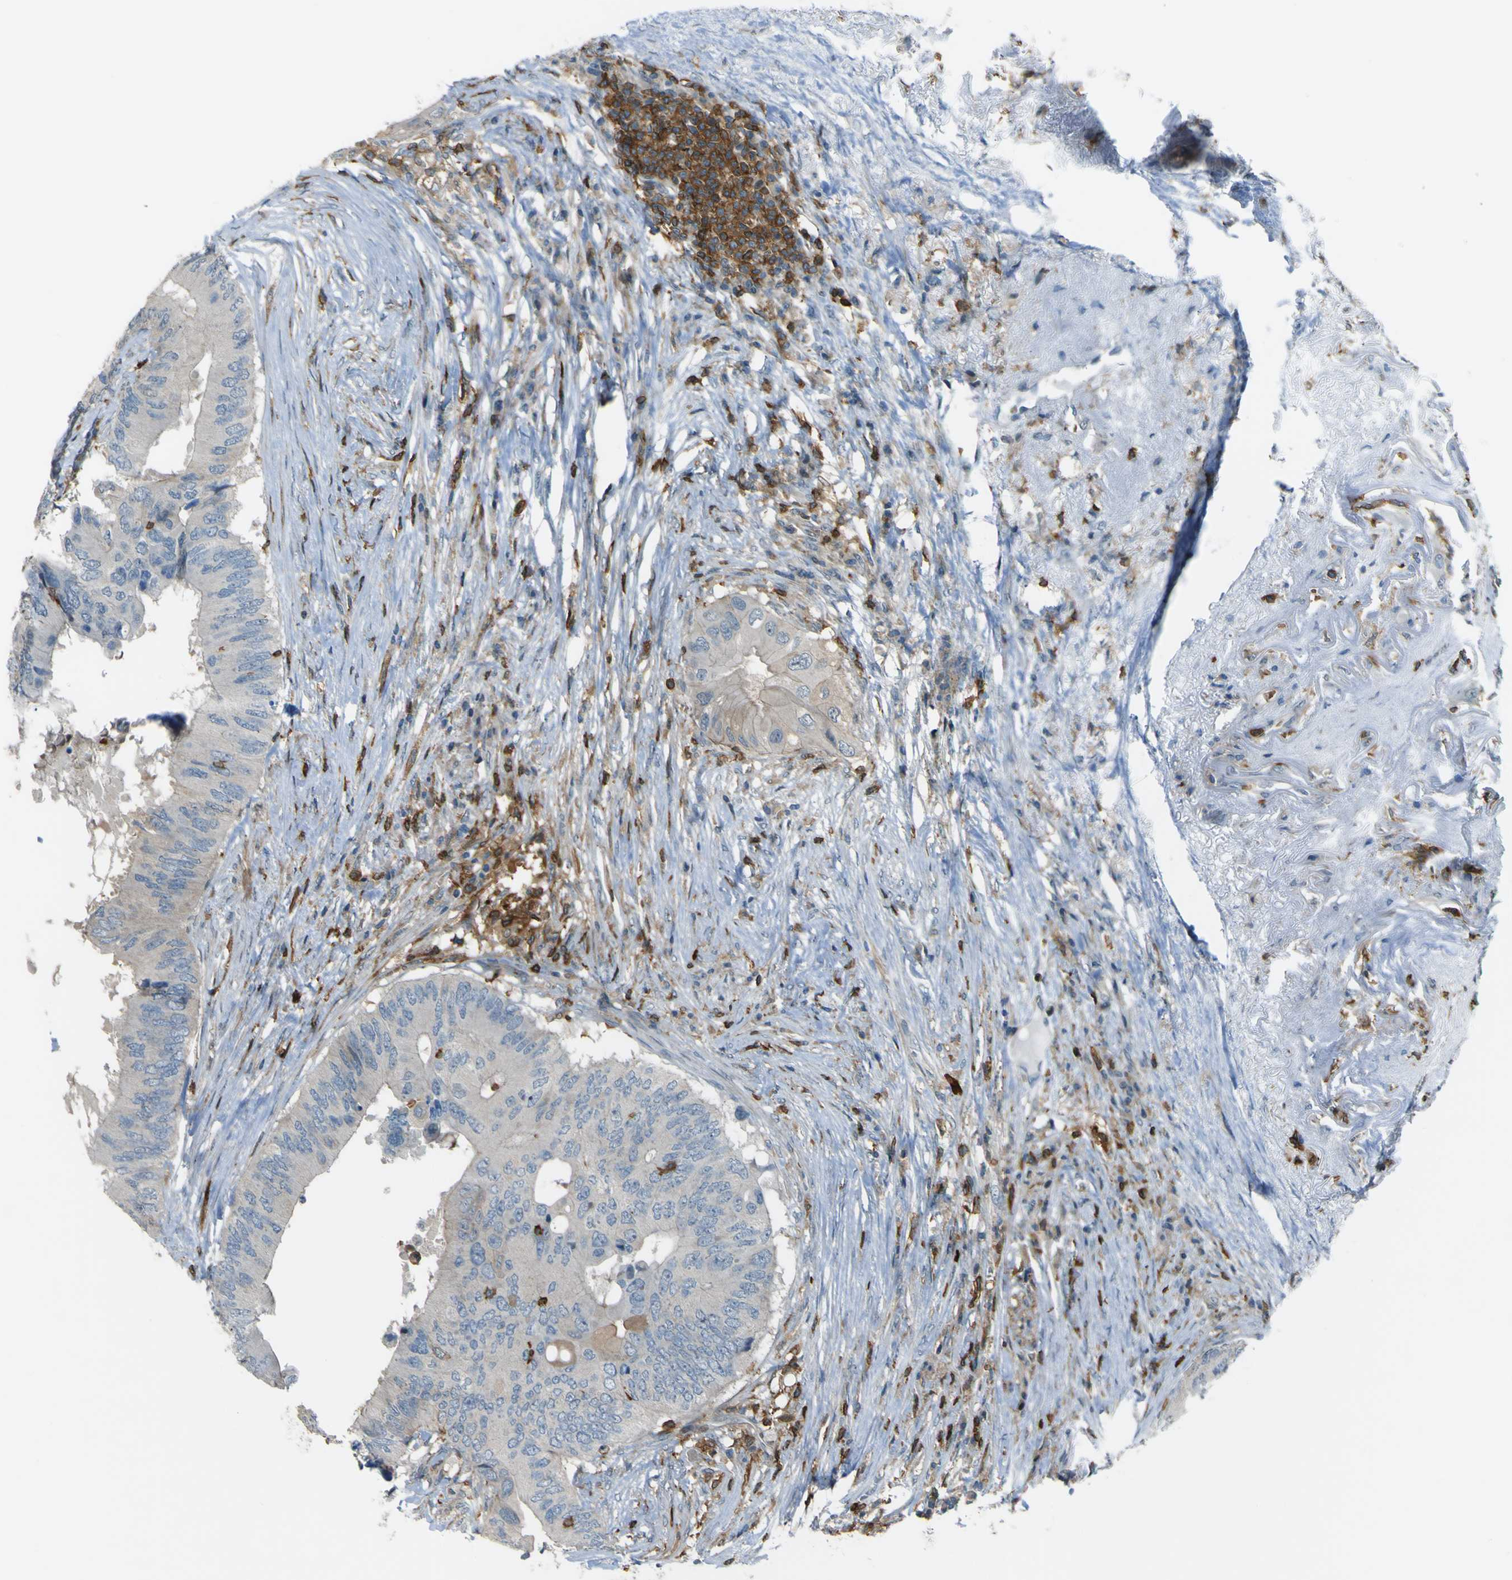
{"staining": {"intensity": "negative", "quantity": "none", "location": "none"}, "tissue": "colorectal cancer", "cell_type": "Tumor cells", "image_type": "cancer", "snomed": [{"axis": "morphology", "description": "Adenocarcinoma, NOS"}, {"axis": "topography", "description": "Colon"}], "caption": "A micrograph of human colorectal adenocarcinoma is negative for staining in tumor cells.", "gene": "PCDHB5", "patient": {"sex": "male", "age": 71}}